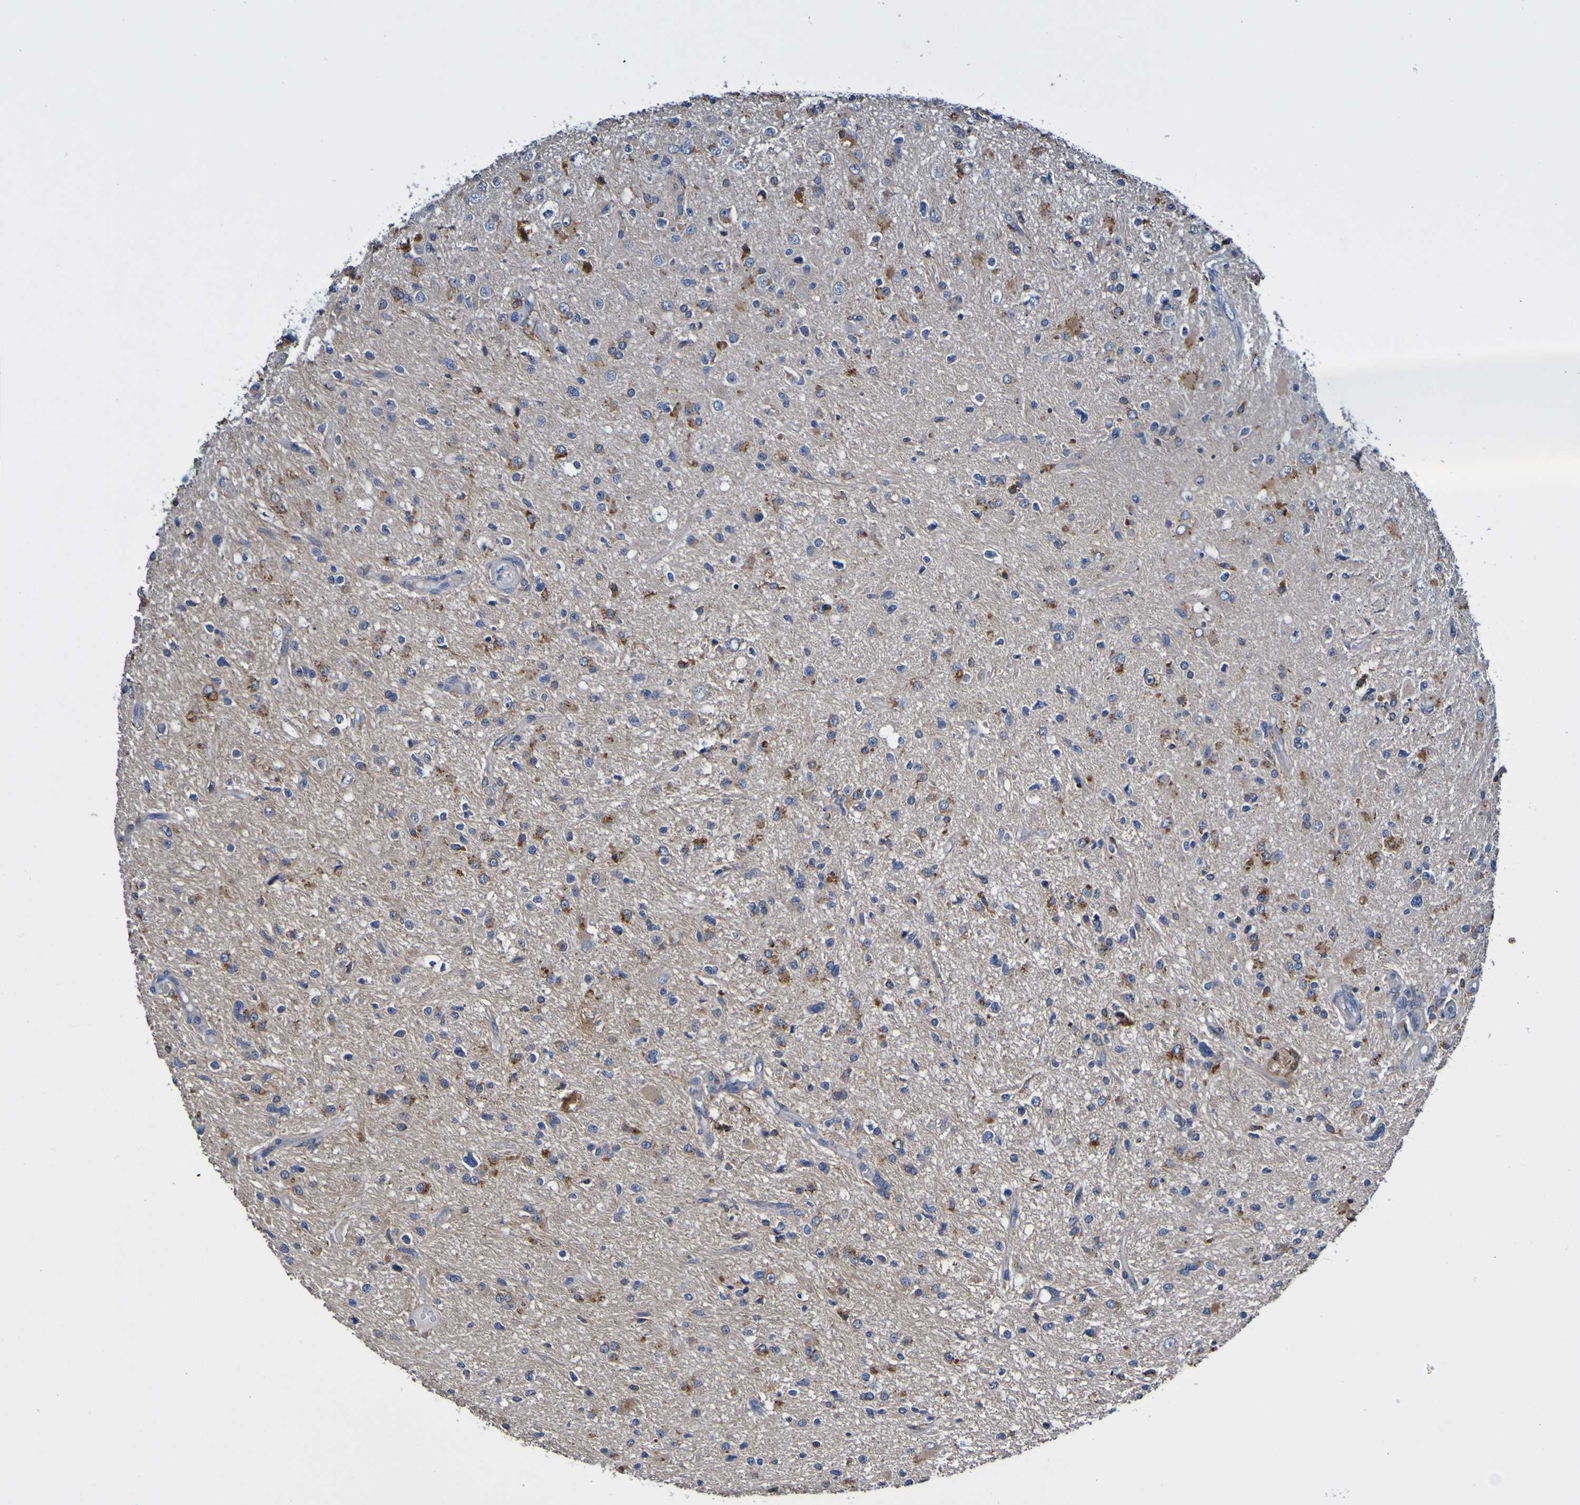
{"staining": {"intensity": "moderate", "quantity": "25%-75%", "location": "cytoplasmic/membranous"}, "tissue": "glioma", "cell_type": "Tumor cells", "image_type": "cancer", "snomed": [{"axis": "morphology", "description": "Glioma, malignant, High grade"}, {"axis": "topography", "description": "Brain"}], "caption": "Immunohistochemical staining of human high-grade glioma (malignant) exhibits moderate cytoplasmic/membranous protein positivity in about 25%-75% of tumor cells. (brown staining indicates protein expression, while blue staining denotes nuclei).", "gene": "METAP2", "patient": {"sex": "male", "age": 33}}